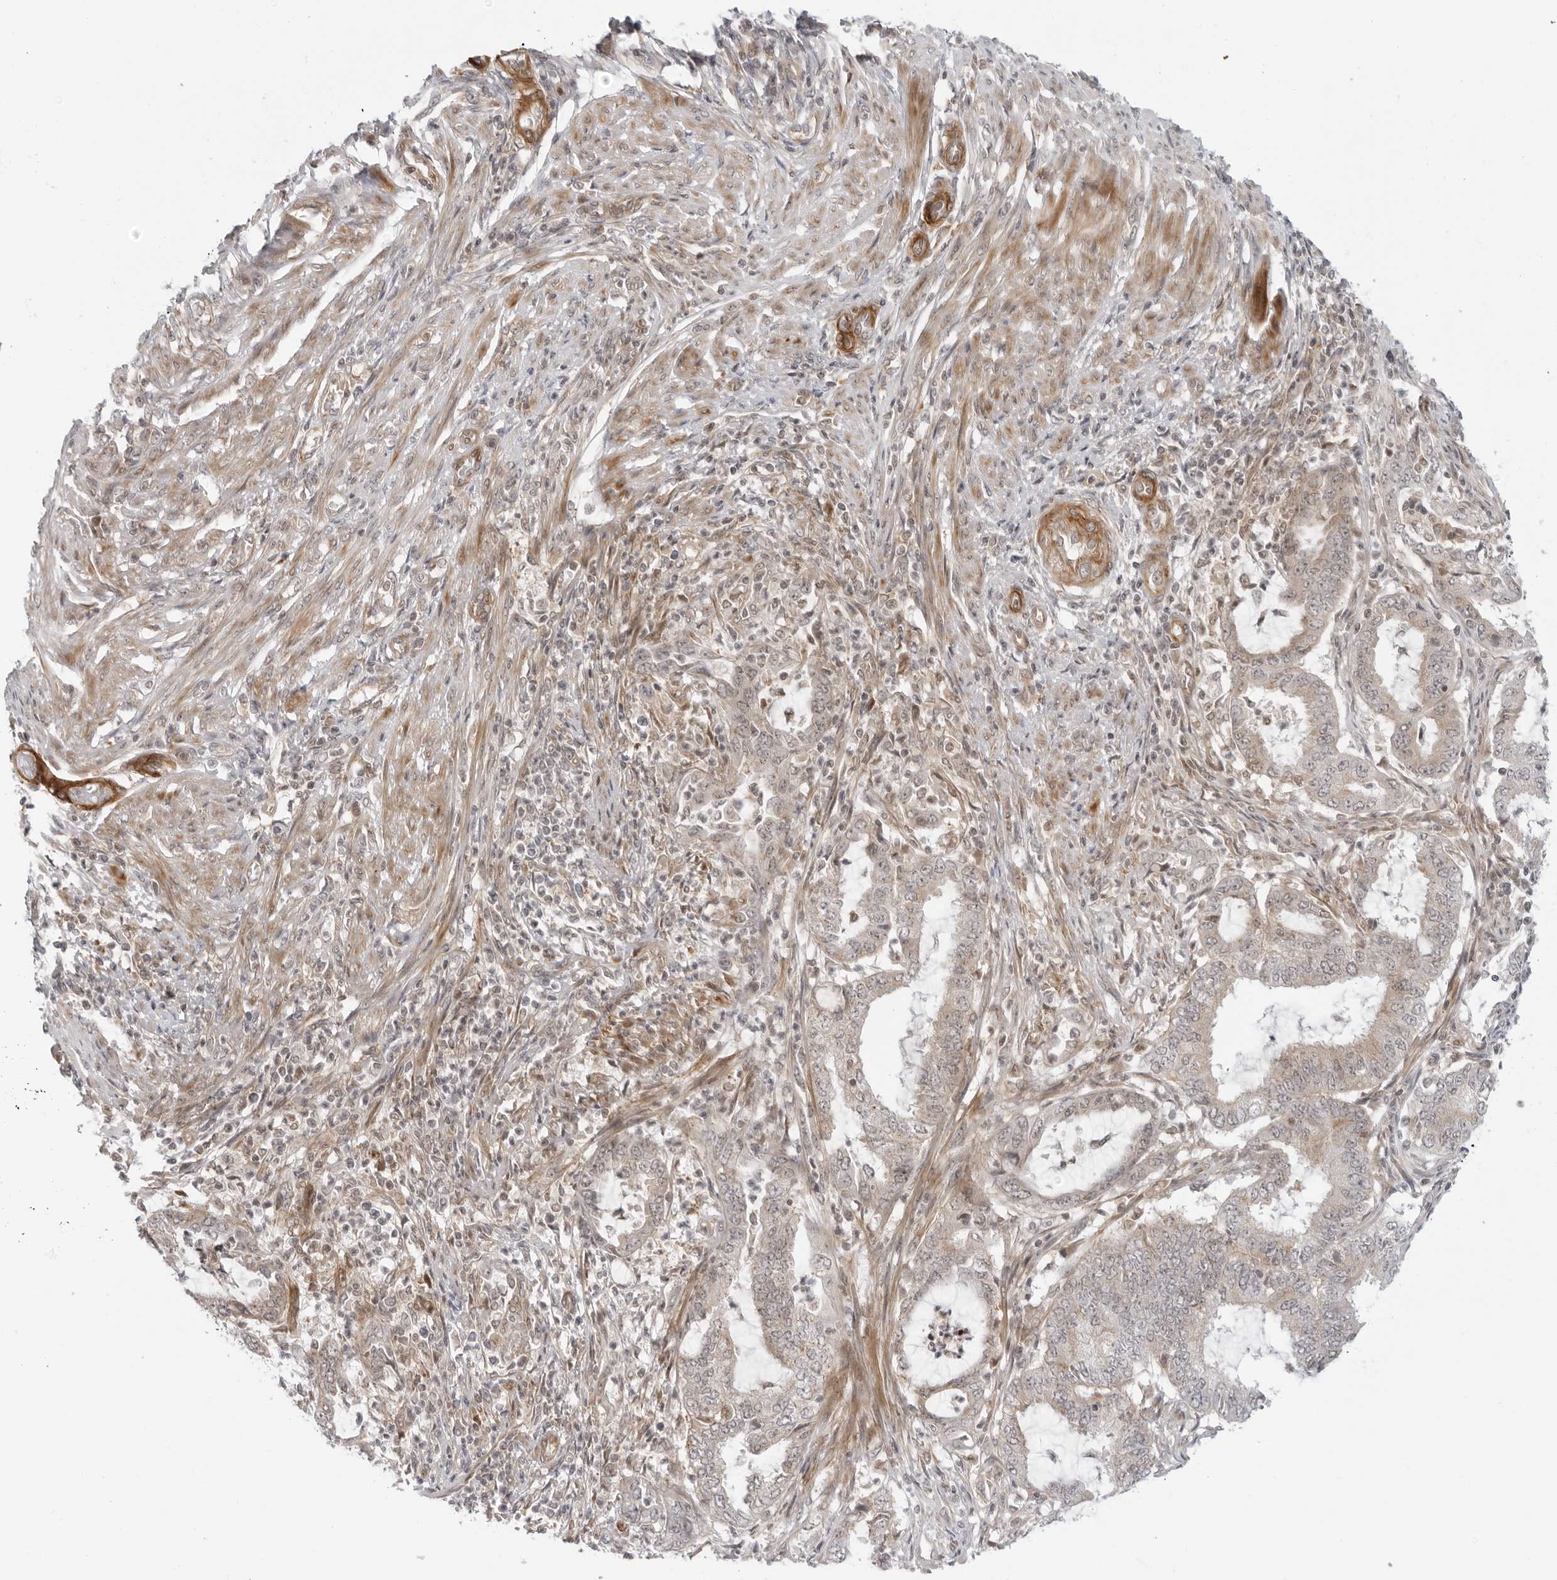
{"staining": {"intensity": "weak", "quantity": "<25%", "location": "cytoplasmic/membranous"}, "tissue": "endometrial cancer", "cell_type": "Tumor cells", "image_type": "cancer", "snomed": [{"axis": "morphology", "description": "Adenocarcinoma, NOS"}, {"axis": "topography", "description": "Endometrium"}], "caption": "Photomicrograph shows no significant protein staining in tumor cells of endometrial cancer. (Stains: DAB (3,3'-diaminobenzidine) immunohistochemistry (IHC) with hematoxylin counter stain, Microscopy: brightfield microscopy at high magnification).", "gene": "SUGCT", "patient": {"sex": "female", "age": 51}}